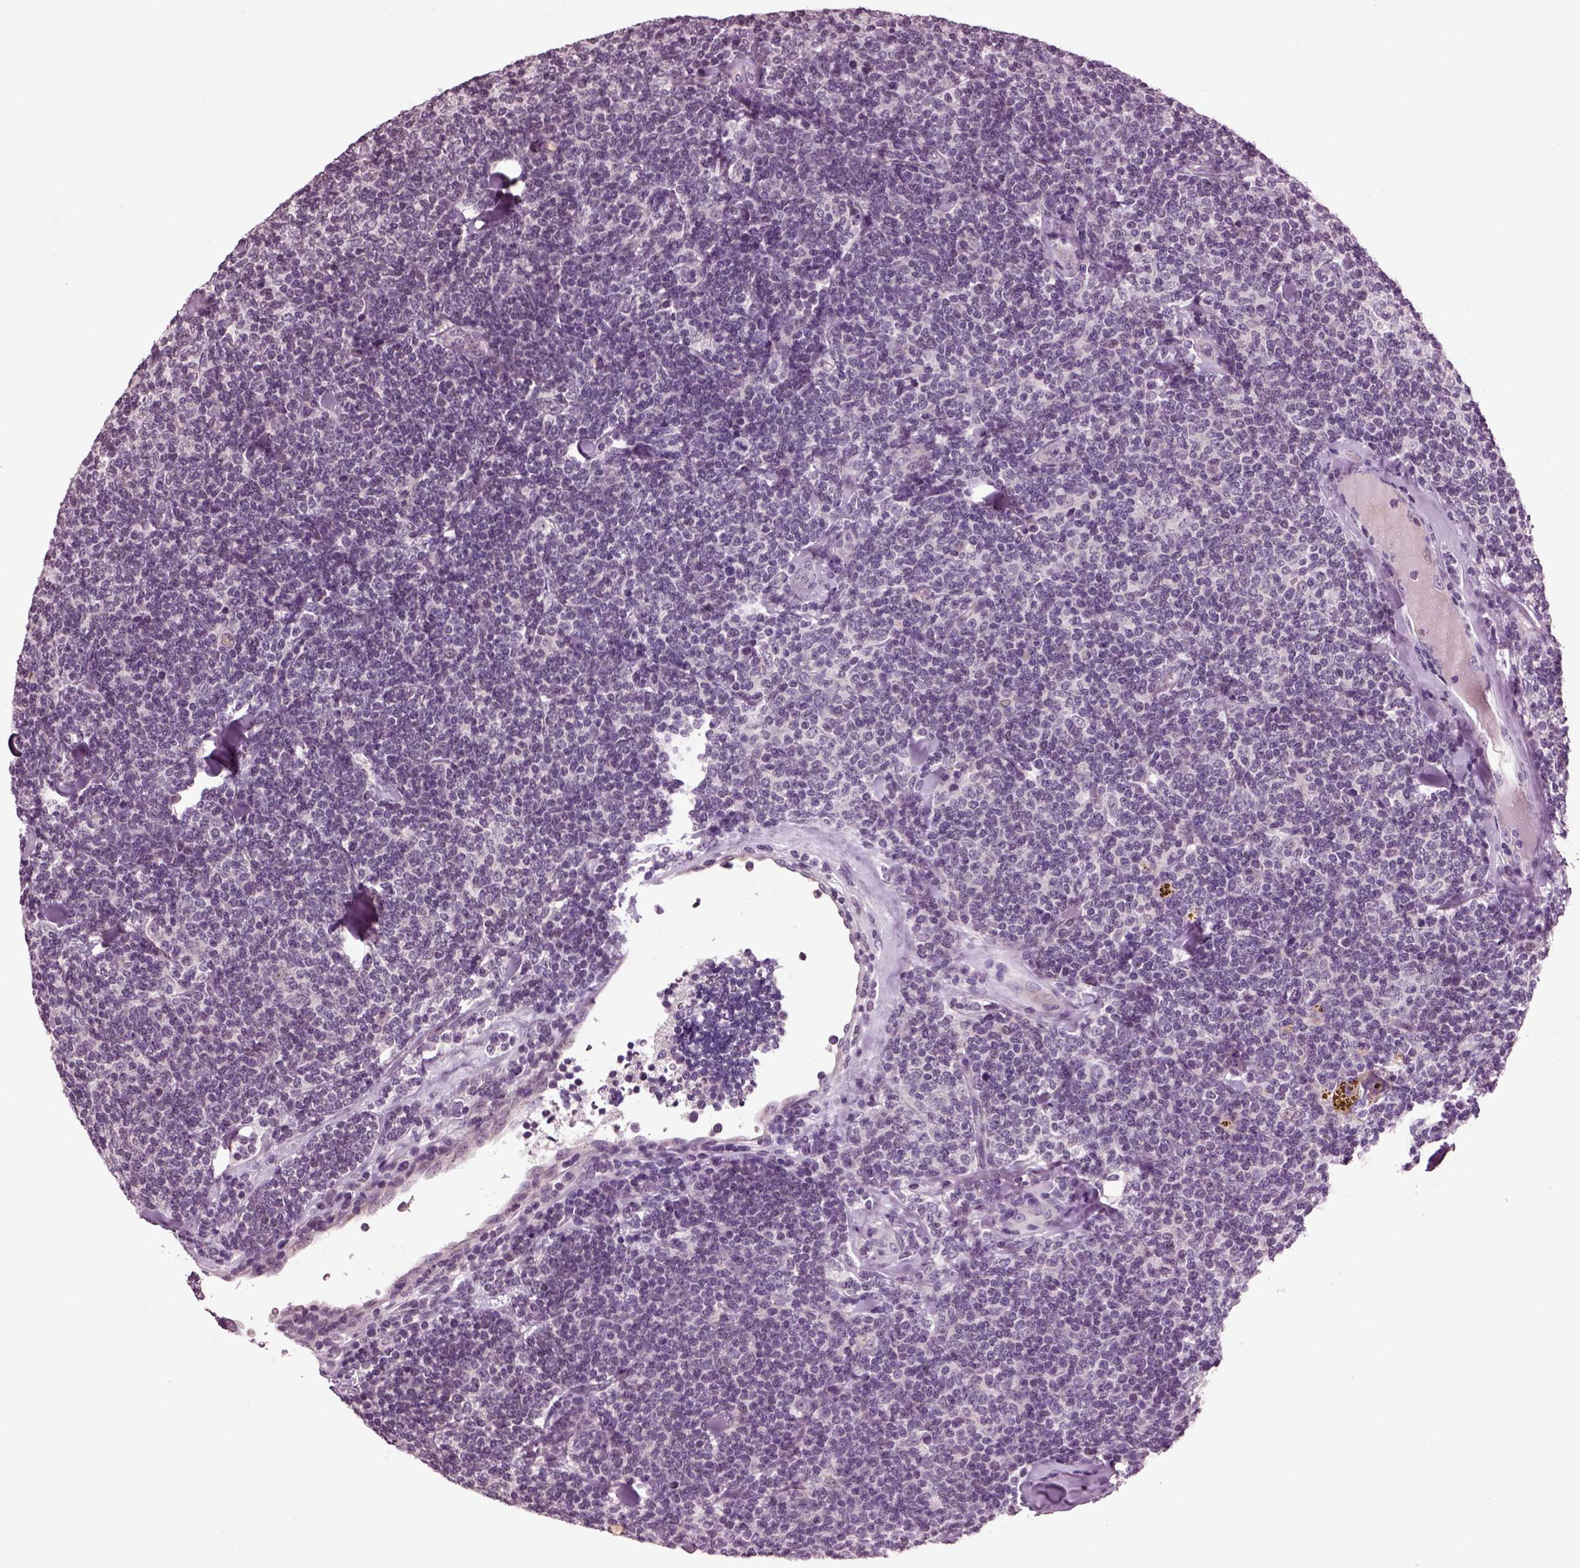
{"staining": {"intensity": "negative", "quantity": "none", "location": "none"}, "tissue": "lymphoma", "cell_type": "Tumor cells", "image_type": "cancer", "snomed": [{"axis": "morphology", "description": "Malignant lymphoma, non-Hodgkin's type, Low grade"}, {"axis": "topography", "description": "Lymph node"}], "caption": "Protein analysis of lymphoma shows no significant staining in tumor cells. (DAB immunohistochemistry (IHC), high magnification).", "gene": "CHGB", "patient": {"sex": "female", "age": 56}}